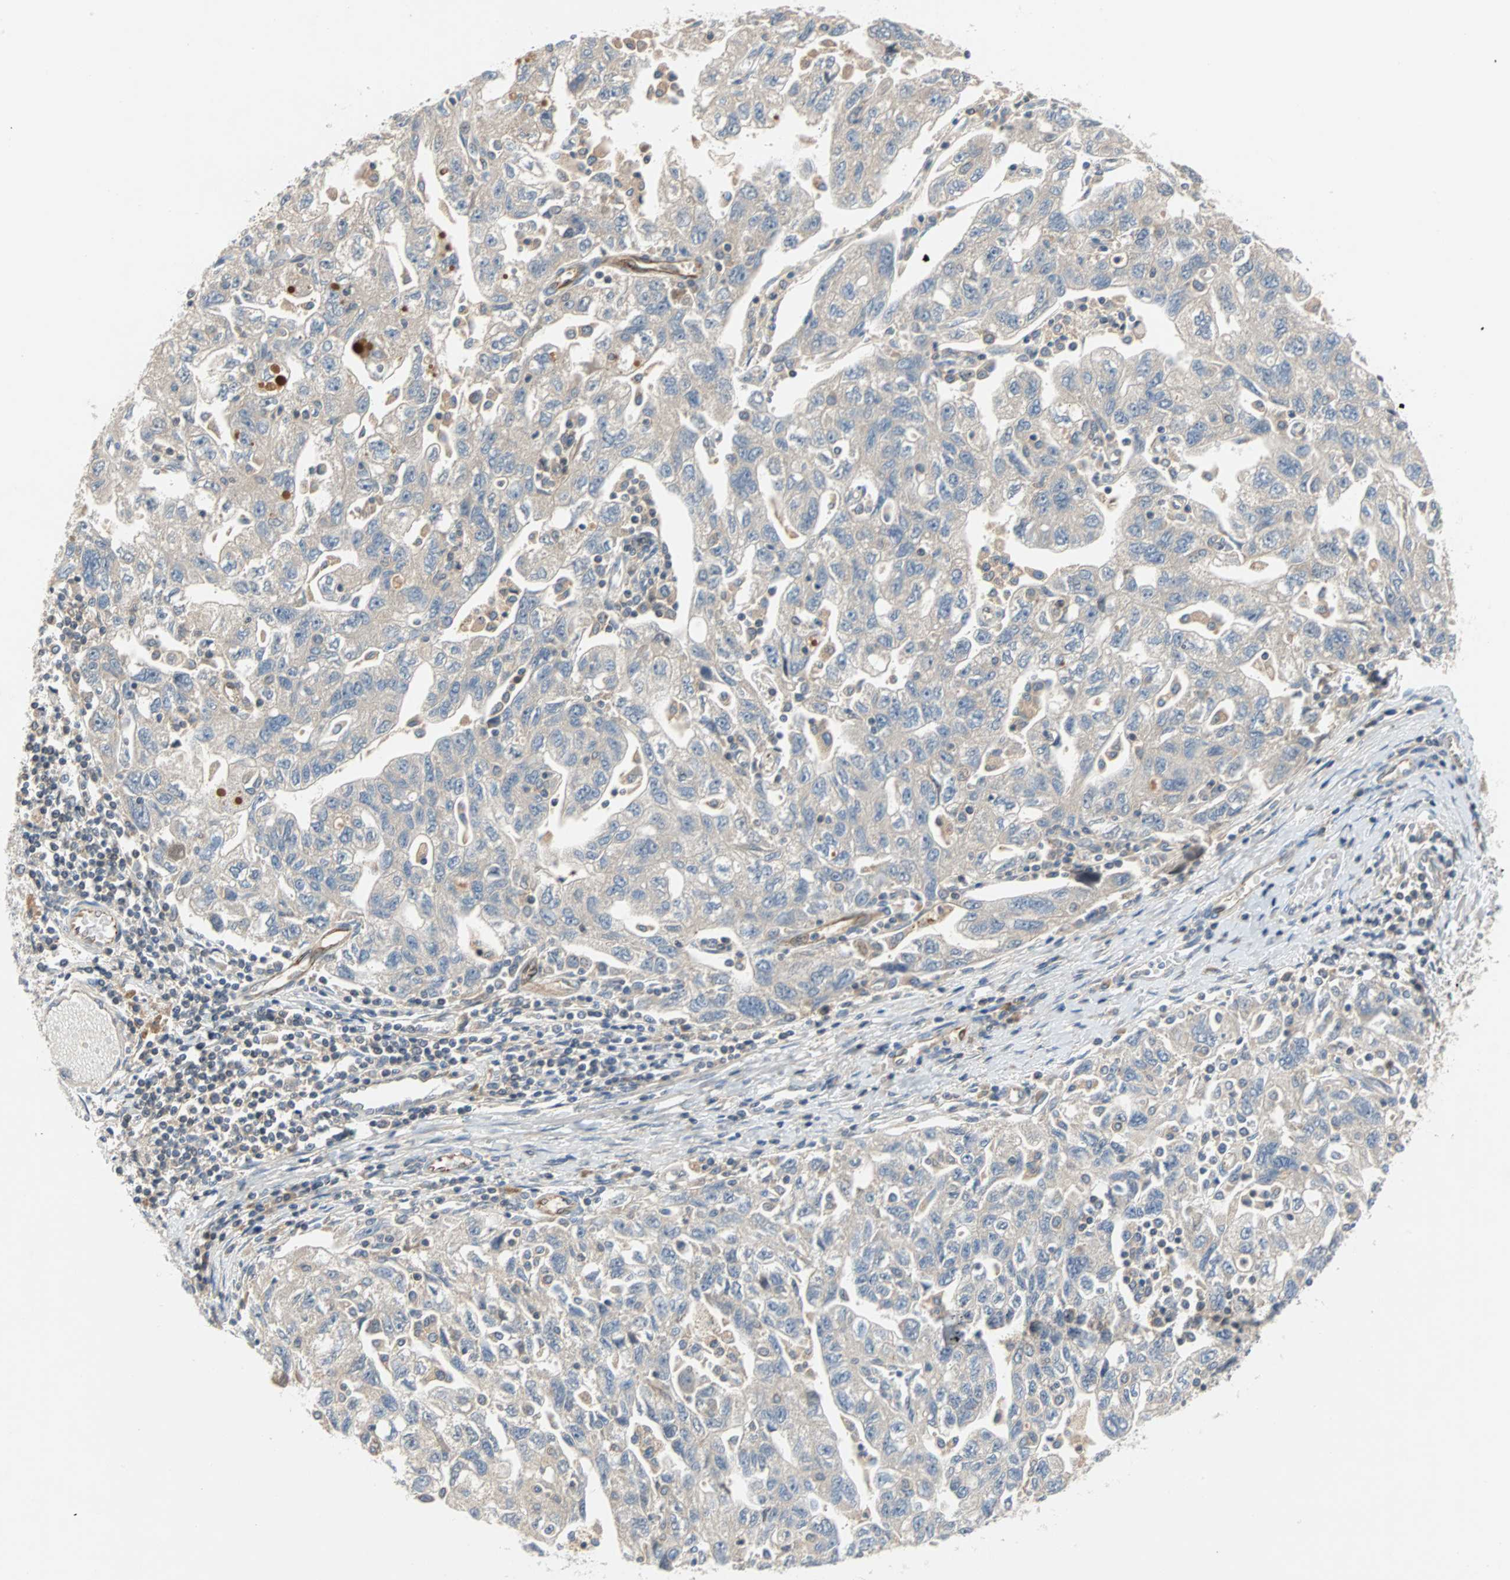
{"staining": {"intensity": "negative", "quantity": "none", "location": "none"}, "tissue": "ovarian cancer", "cell_type": "Tumor cells", "image_type": "cancer", "snomed": [{"axis": "morphology", "description": "Carcinoma, NOS"}, {"axis": "morphology", "description": "Cystadenocarcinoma, serous, NOS"}, {"axis": "topography", "description": "Ovary"}], "caption": "Immunohistochemical staining of ovarian cancer (serous cystadenocarcinoma) exhibits no significant positivity in tumor cells.", "gene": "MAP4K1", "patient": {"sex": "female", "age": 69}}